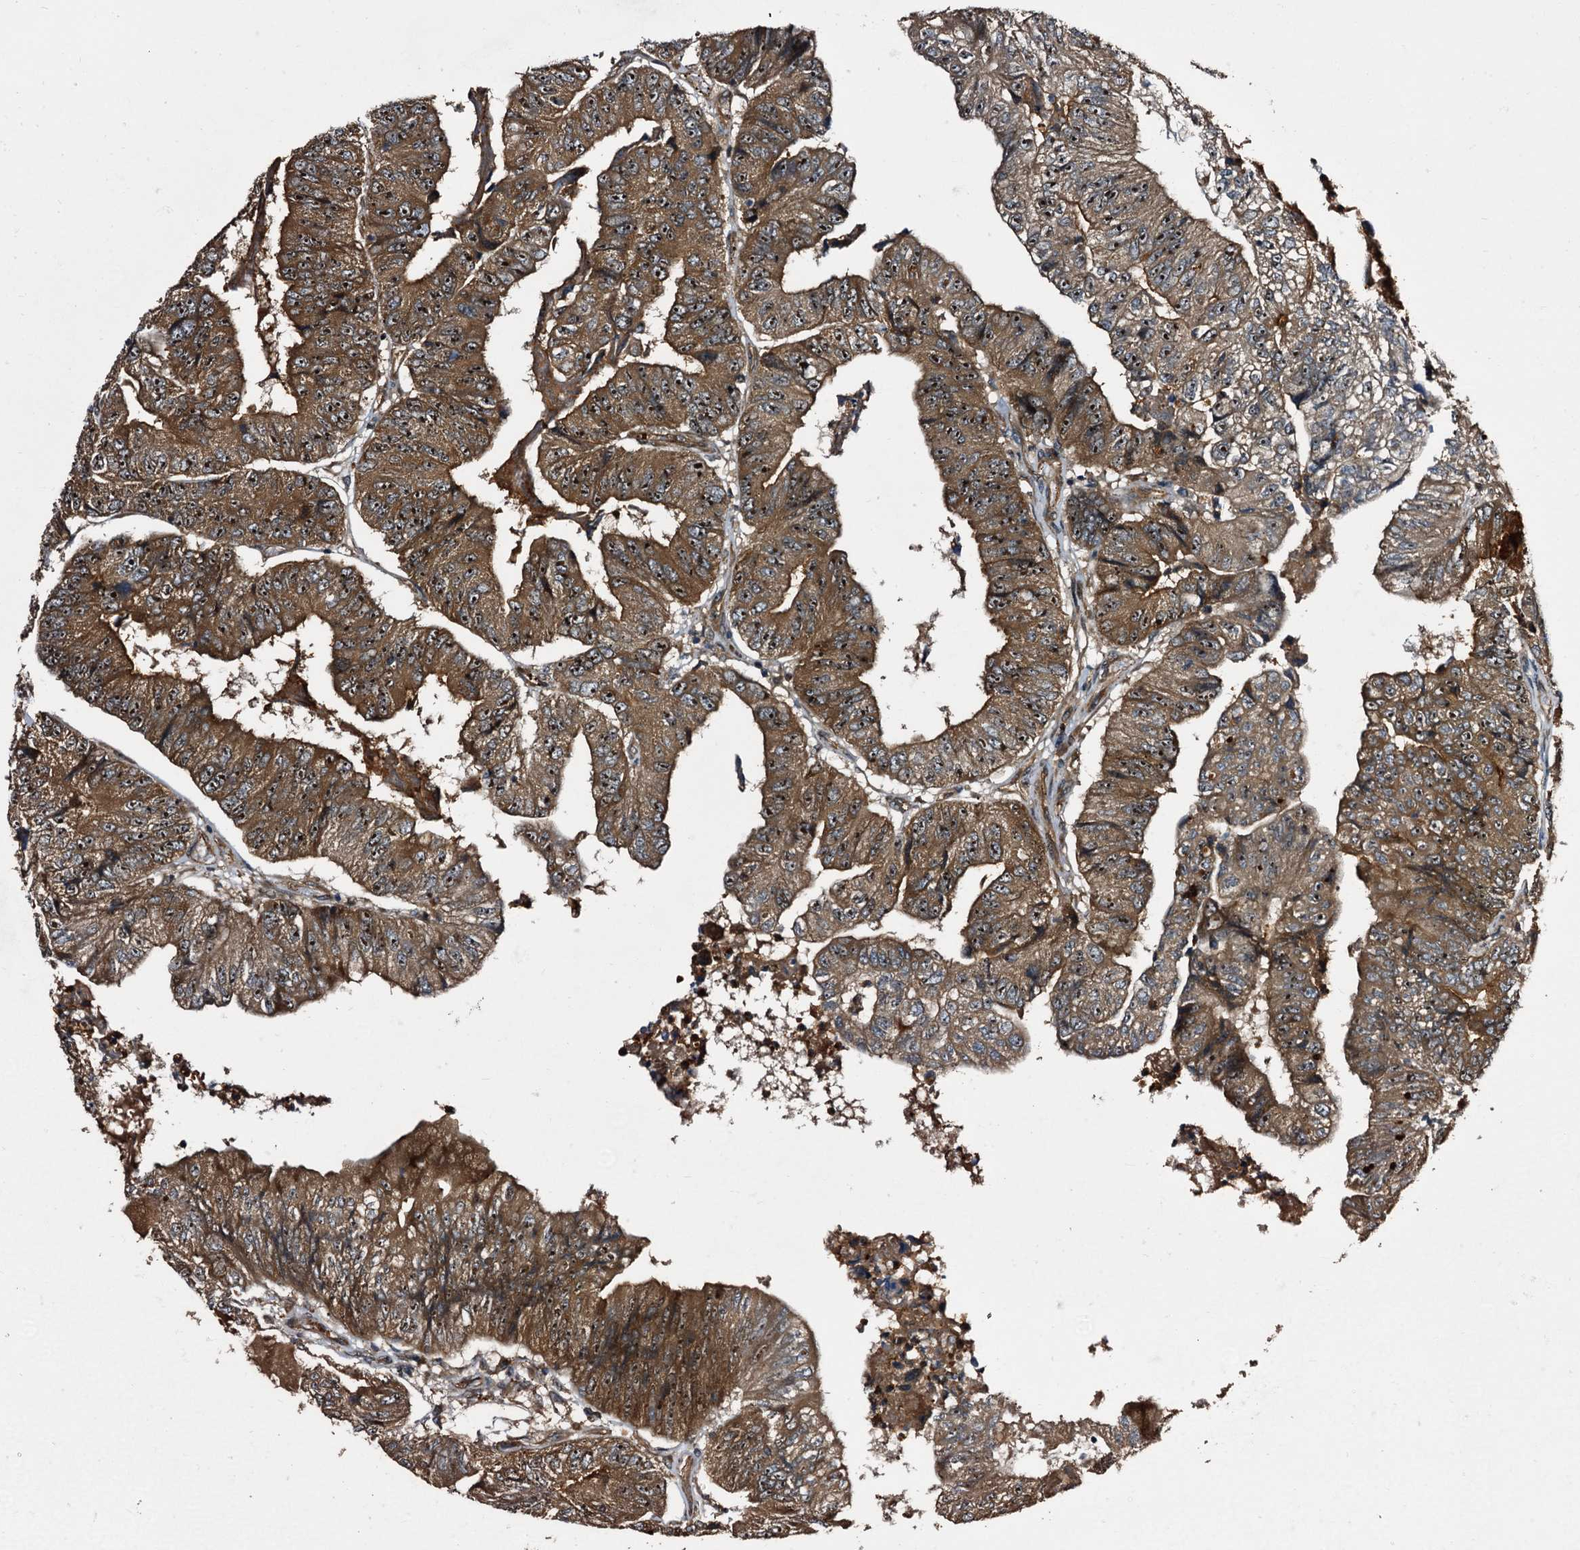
{"staining": {"intensity": "moderate", "quantity": ">75%", "location": "cytoplasmic/membranous,nuclear"}, "tissue": "colorectal cancer", "cell_type": "Tumor cells", "image_type": "cancer", "snomed": [{"axis": "morphology", "description": "Adenocarcinoma, NOS"}, {"axis": "topography", "description": "Colon"}], "caption": "High-power microscopy captured an IHC photomicrograph of colorectal cancer (adenocarcinoma), revealing moderate cytoplasmic/membranous and nuclear staining in approximately >75% of tumor cells.", "gene": "PEX5", "patient": {"sex": "female", "age": 67}}